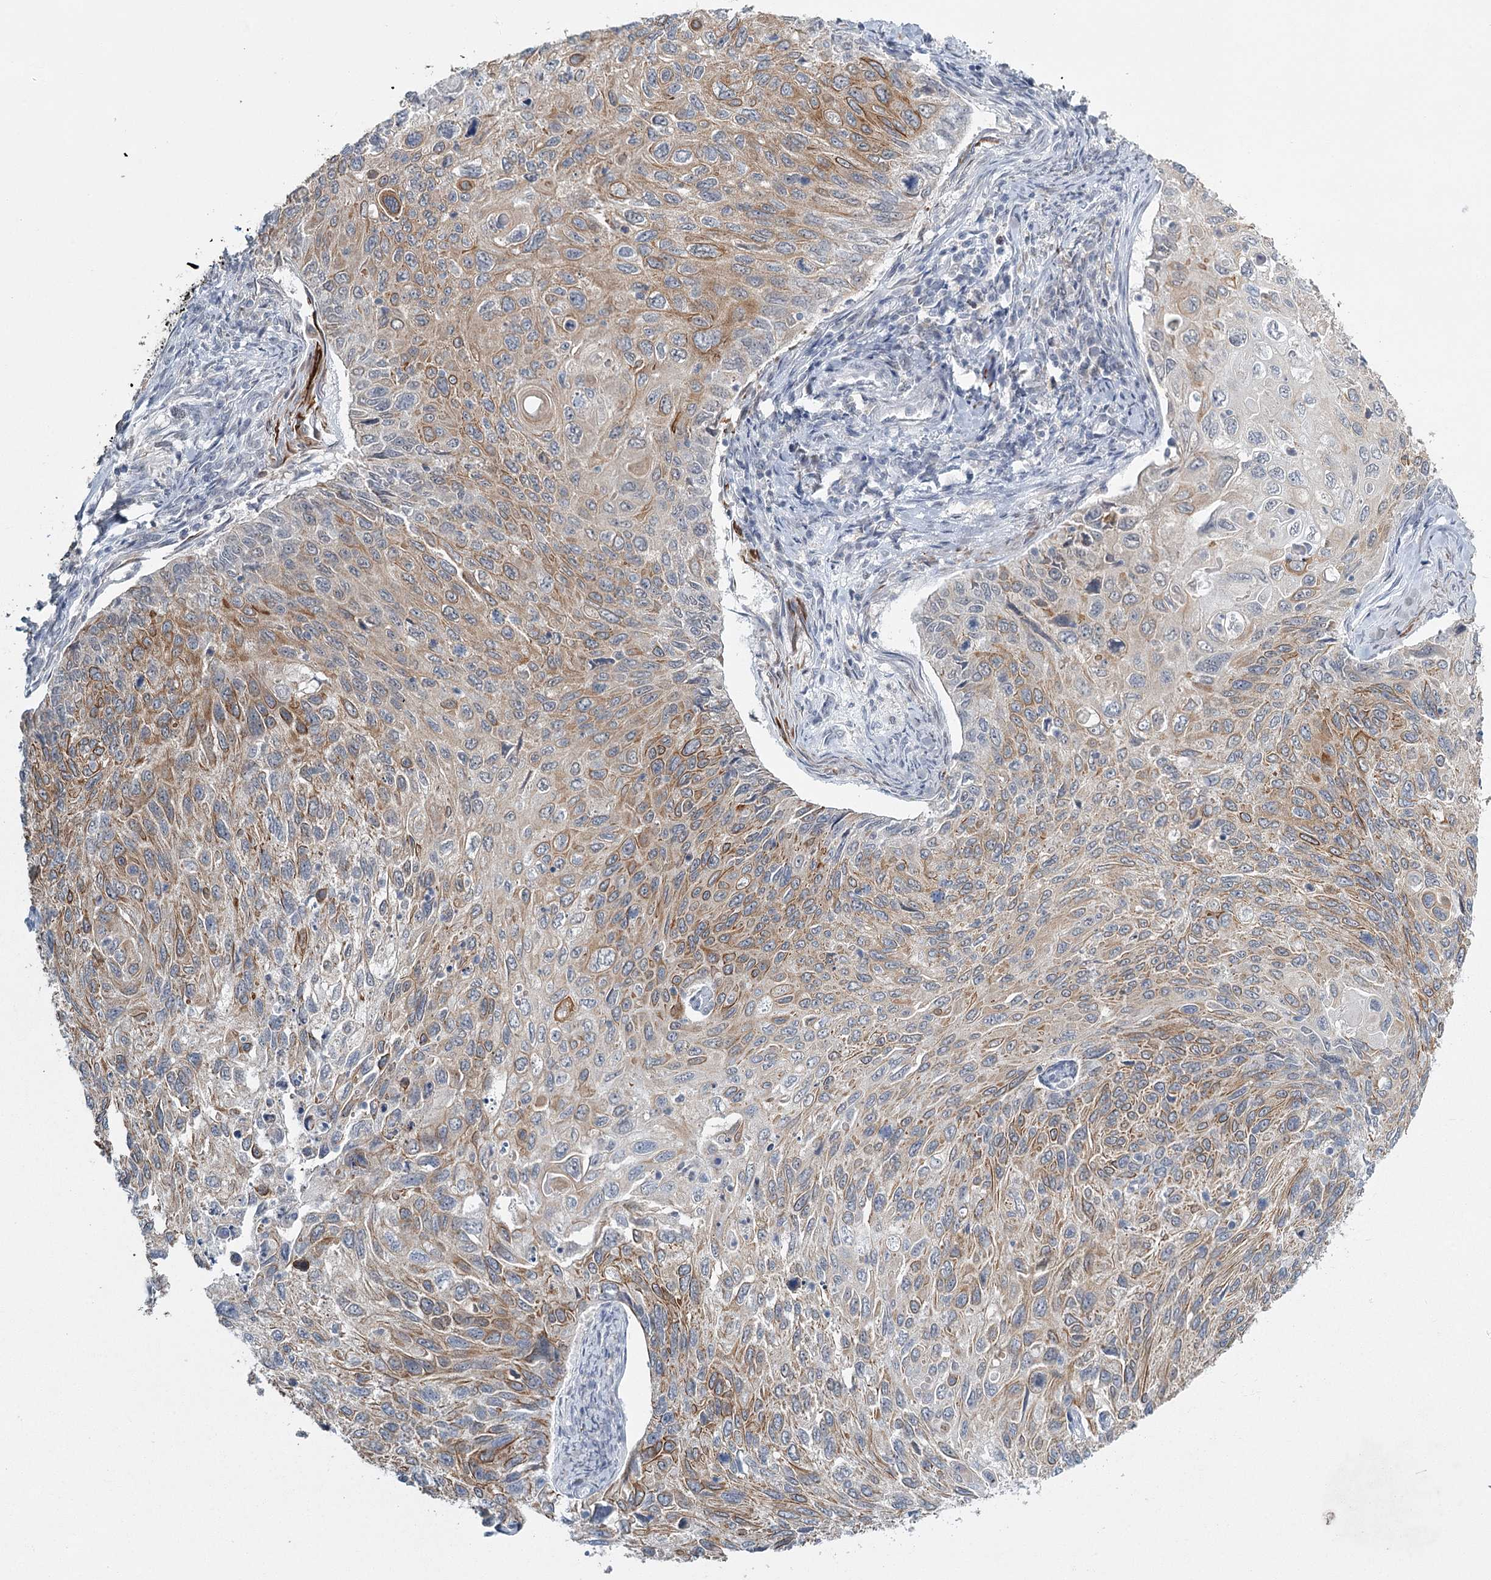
{"staining": {"intensity": "moderate", "quantity": "25%-75%", "location": "cytoplasmic/membranous"}, "tissue": "cervical cancer", "cell_type": "Tumor cells", "image_type": "cancer", "snomed": [{"axis": "morphology", "description": "Squamous cell carcinoma, NOS"}, {"axis": "topography", "description": "Cervix"}], "caption": "Brown immunohistochemical staining in human cervical cancer reveals moderate cytoplasmic/membranous staining in approximately 25%-75% of tumor cells. (Stains: DAB in brown, nuclei in blue, Microscopy: brightfield microscopy at high magnification).", "gene": "TMEM70", "patient": {"sex": "female", "age": 70}}